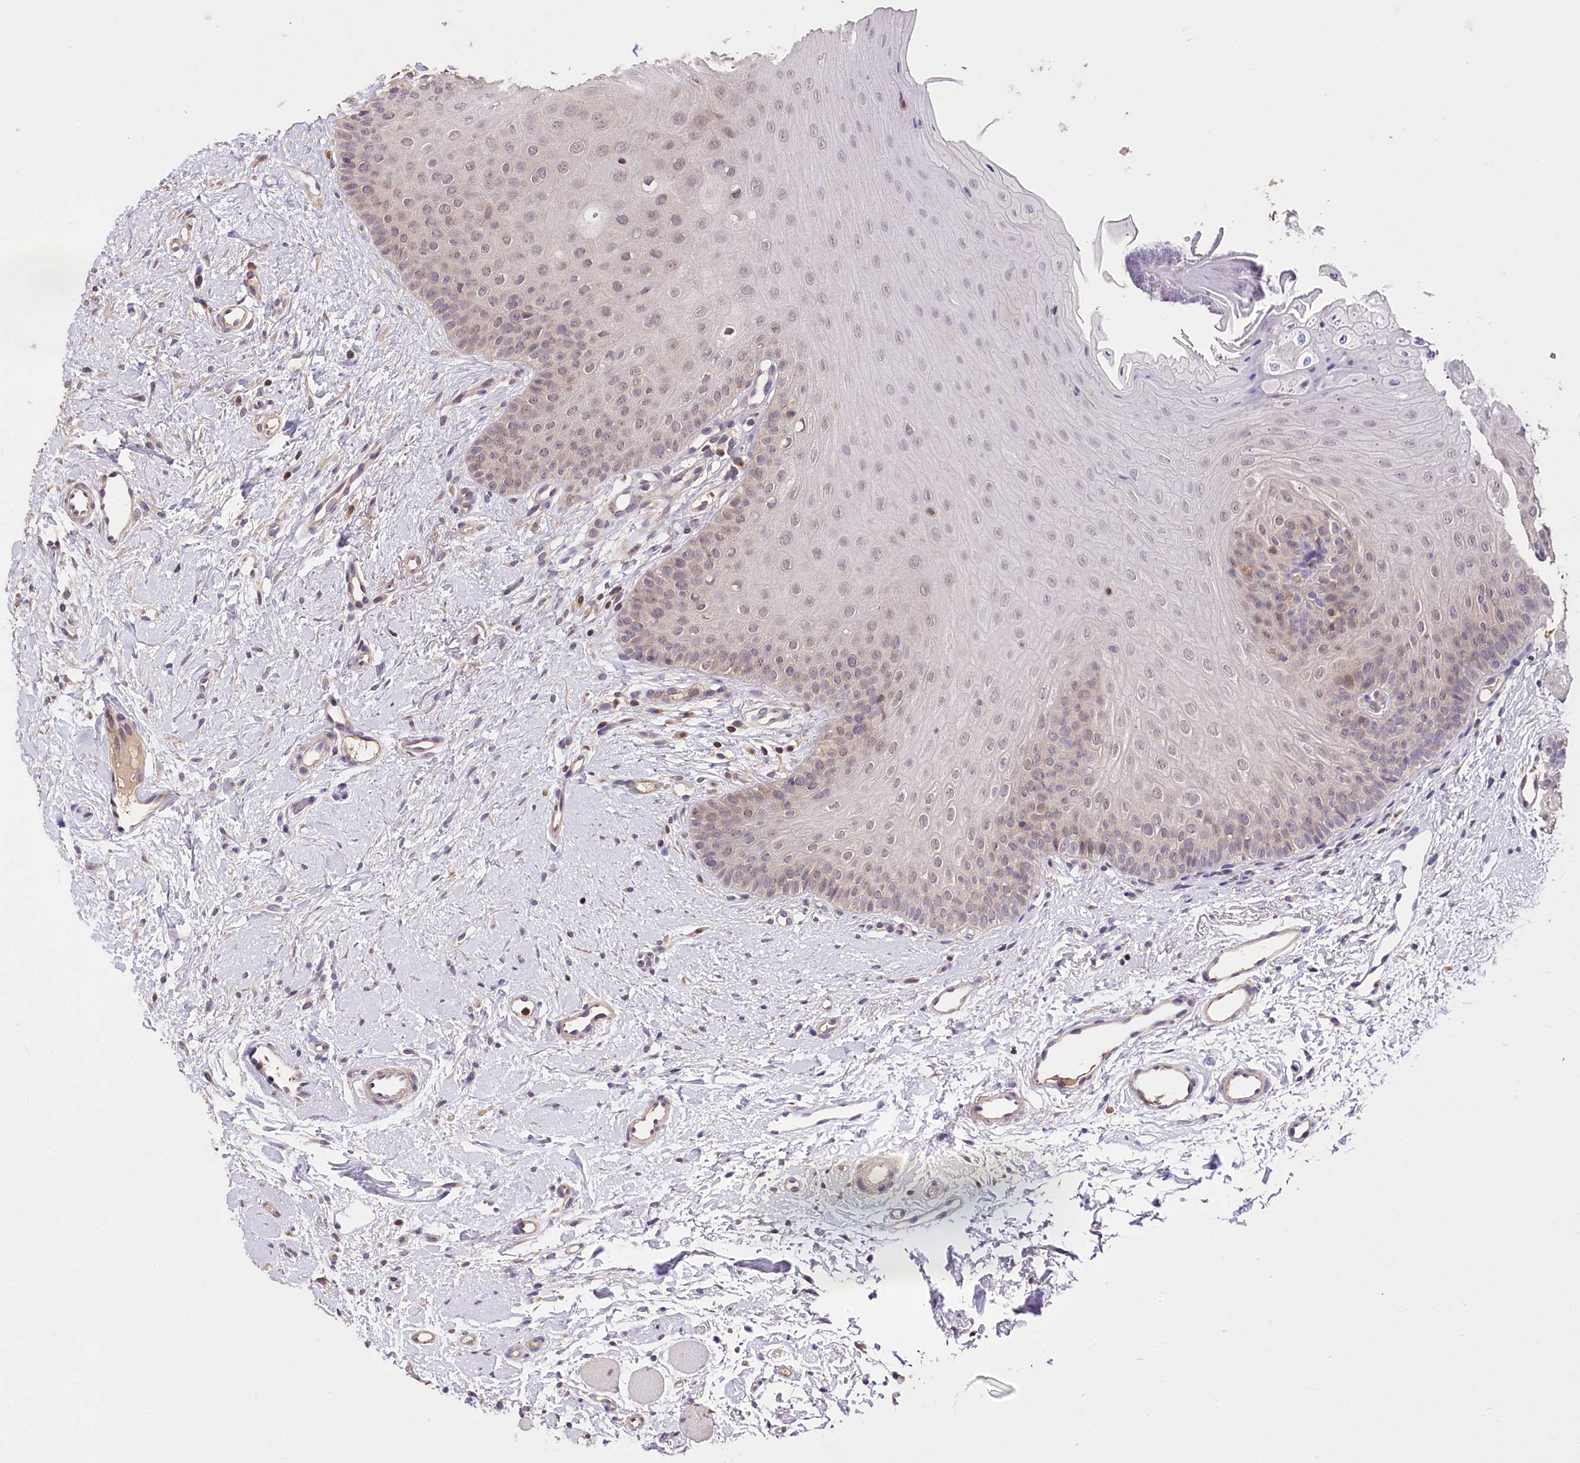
{"staining": {"intensity": "moderate", "quantity": "<25%", "location": "nuclear"}, "tissue": "oral mucosa", "cell_type": "Squamous epithelial cells", "image_type": "normal", "snomed": [{"axis": "morphology", "description": "Normal tissue, NOS"}, {"axis": "topography", "description": "Oral tissue"}], "caption": "The image exhibits immunohistochemical staining of benign oral mucosa. There is moderate nuclear positivity is present in about <25% of squamous epithelial cells.", "gene": "SERGEF", "patient": {"sex": "female", "age": 68}}